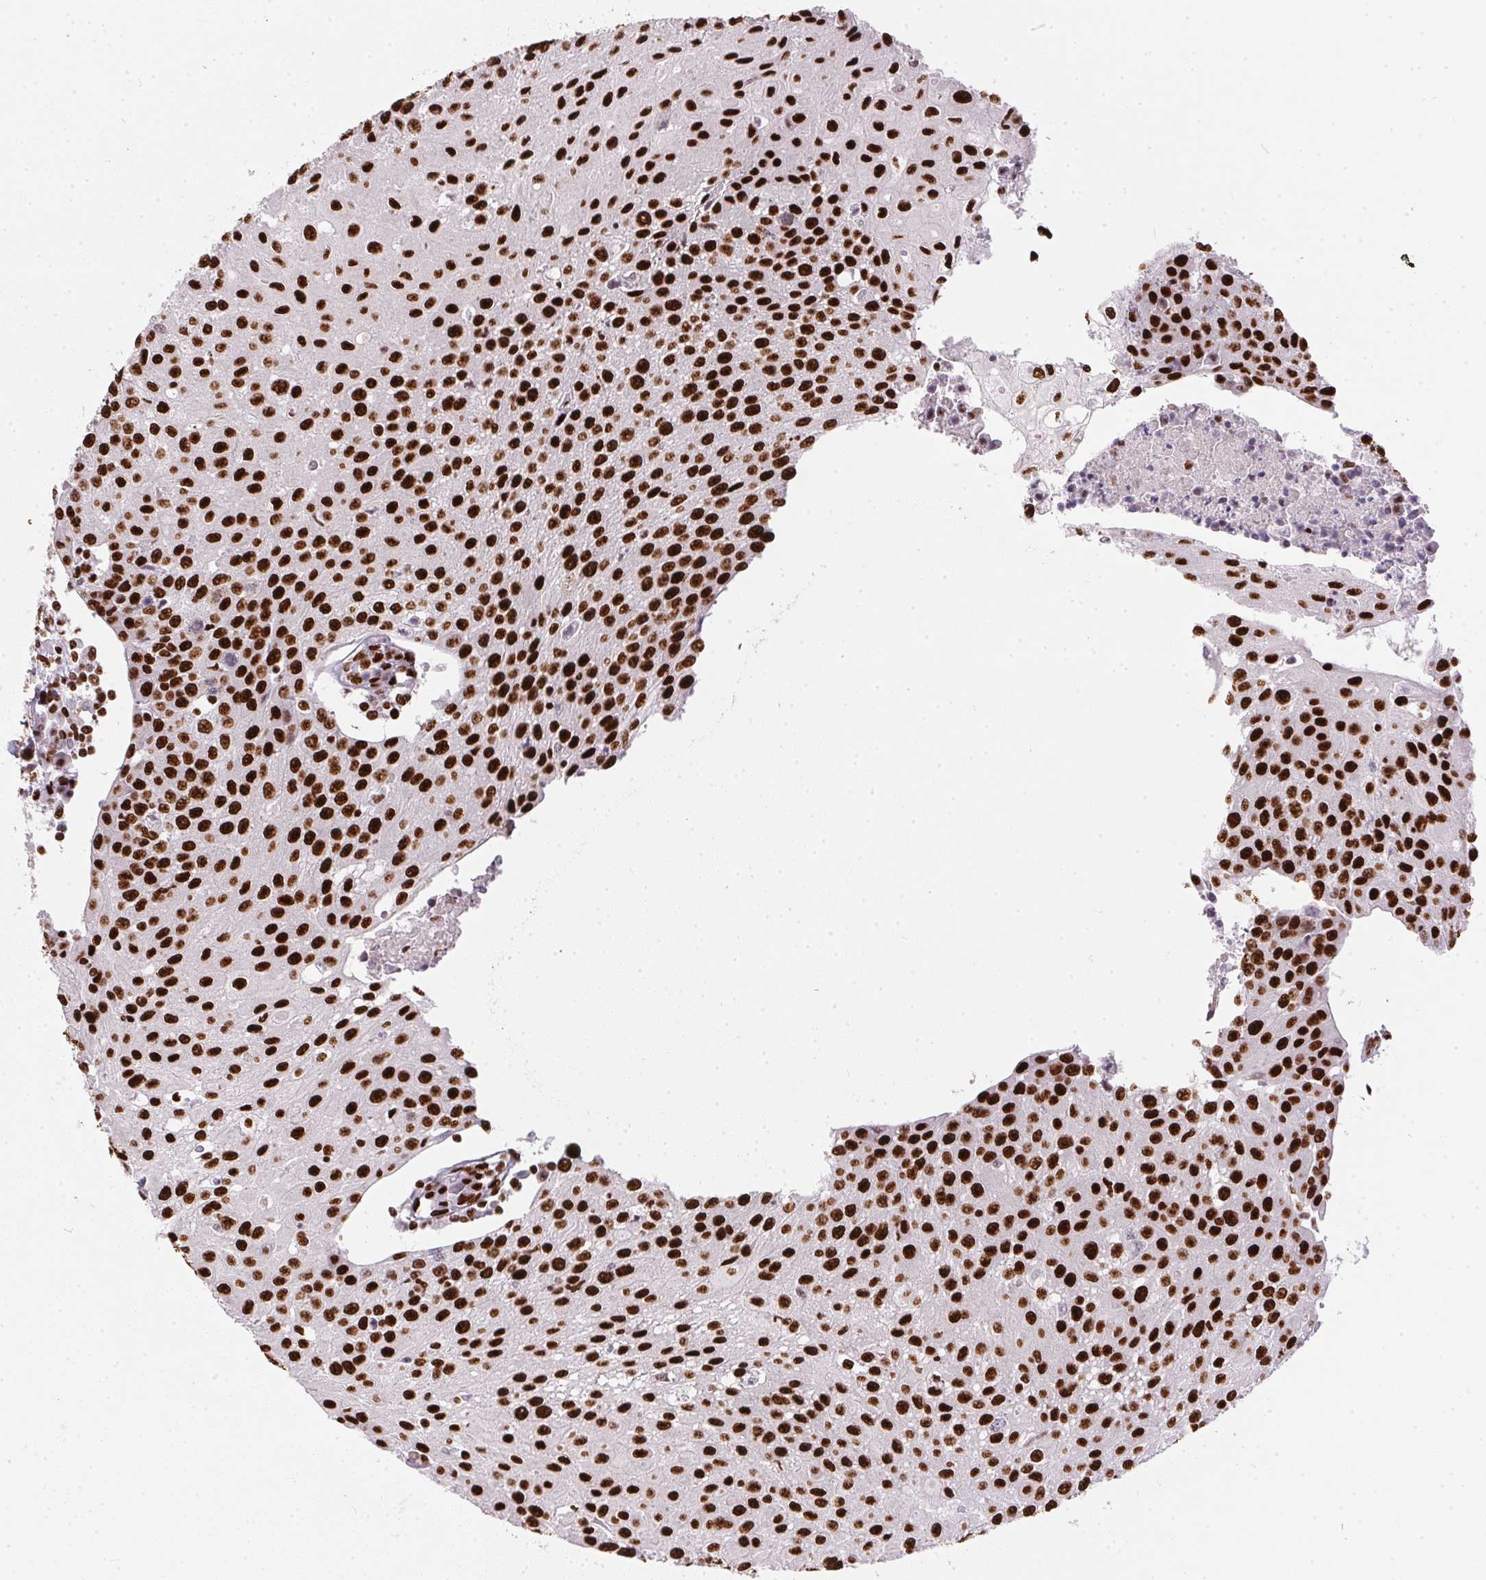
{"staining": {"intensity": "strong", "quantity": ">75%", "location": "nuclear"}, "tissue": "urothelial cancer", "cell_type": "Tumor cells", "image_type": "cancer", "snomed": [{"axis": "morphology", "description": "Urothelial carcinoma, High grade"}, {"axis": "topography", "description": "Urinary bladder"}], "caption": "Protein positivity by immunohistochemistry demonstrates strong nuclear staining in approximately >75% of tumor cells in urothelial cancer.", "gene": "PAGE3", "patient": {"sex": "female", "age": 85}}